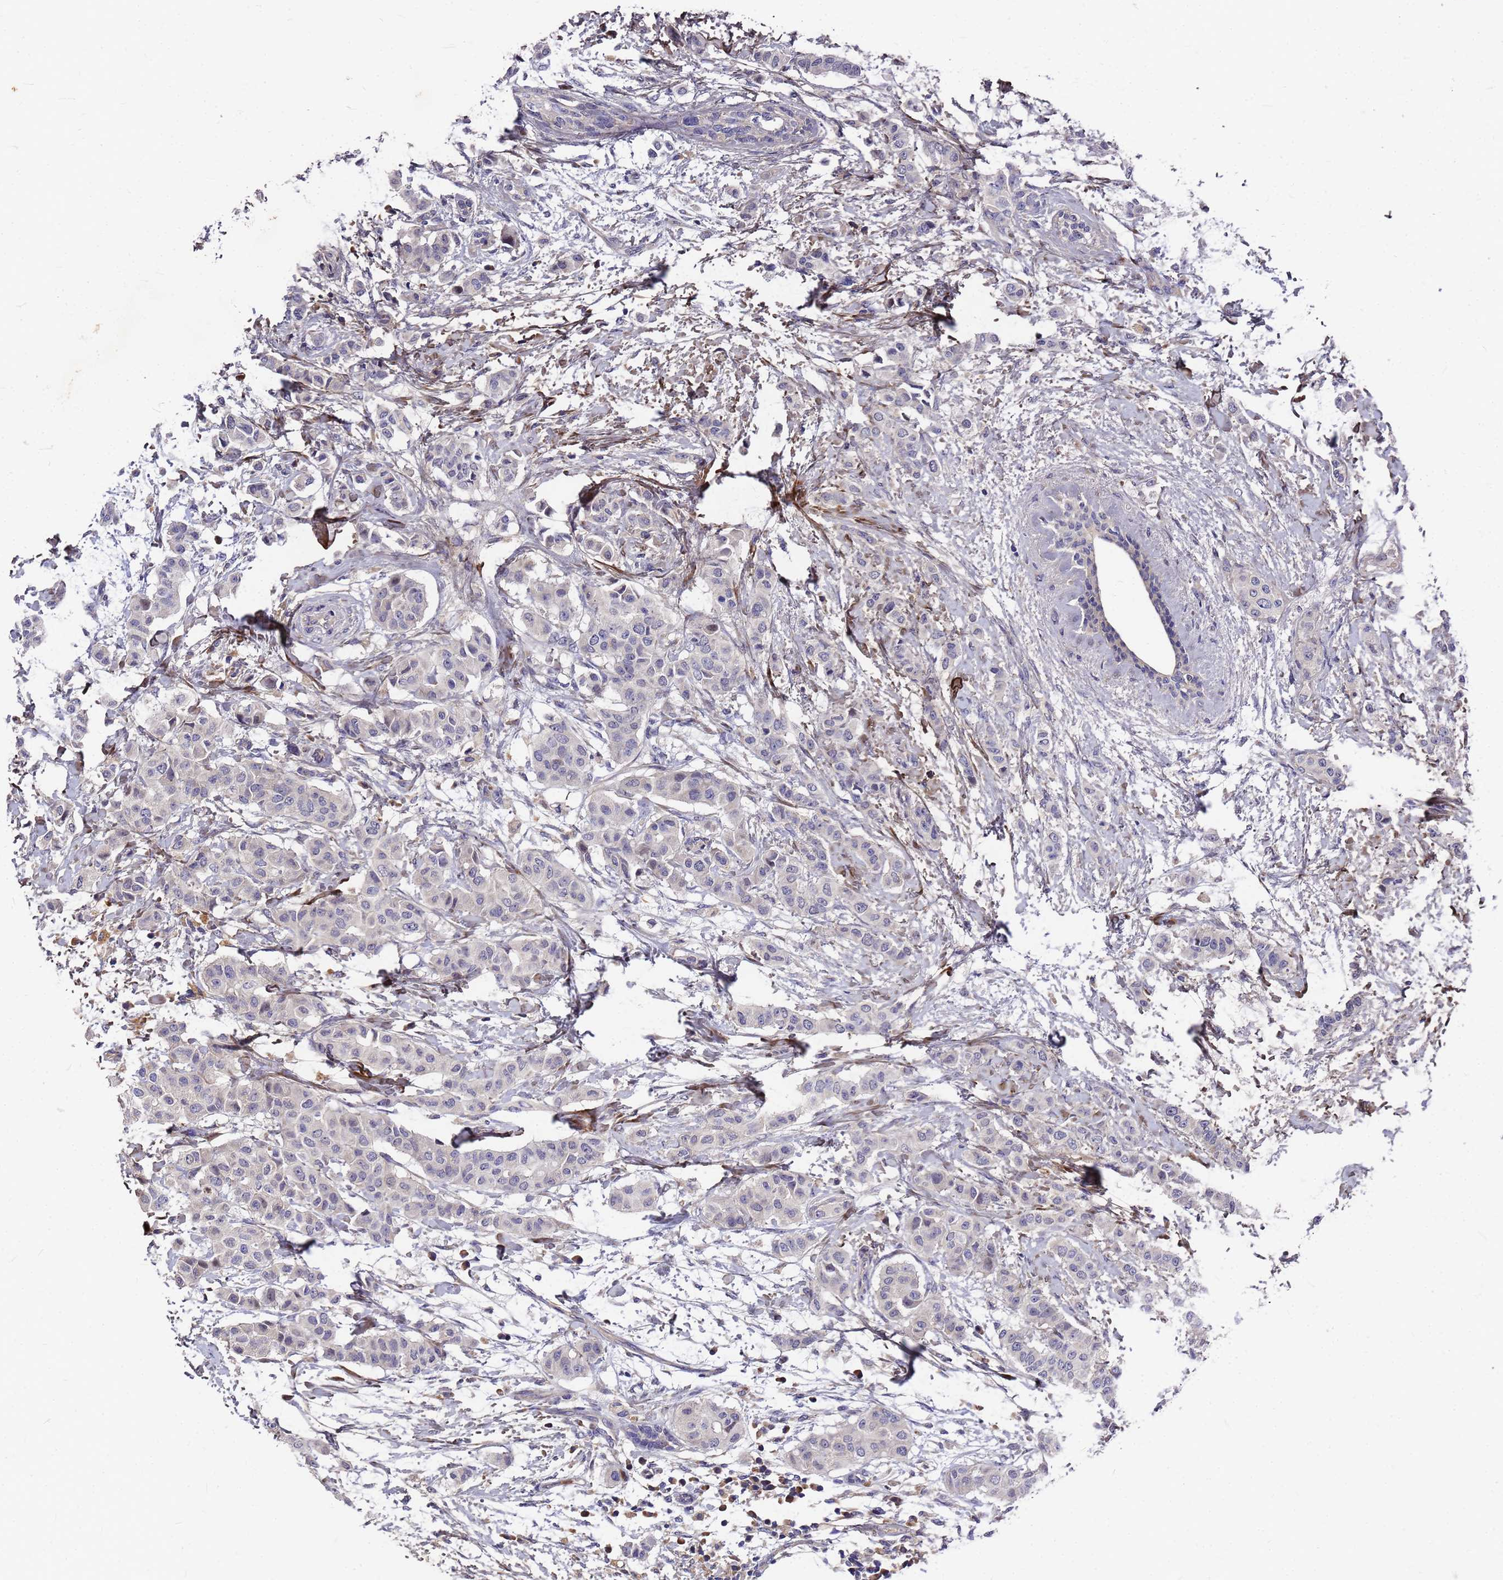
{"staining": {"intensity": "negative", "quantity": "none", "location": "none"}, "tissue": "breast cancer", "cell_type": "Tumor cells", "image_type": "cancer", "snomed": [{"axis": "morphology", "description": "Duct carcinoma"}, {"axis": "topography", "description": "Breast"}], "caption": "High power microscopy micrograph of an IHC histopathology image of breast infiltrating ductal carcinoma, revealing no significant positivity in tumor cells.", "gene": "ZNF717", "patient": {"sex": "female", "age": 40}}